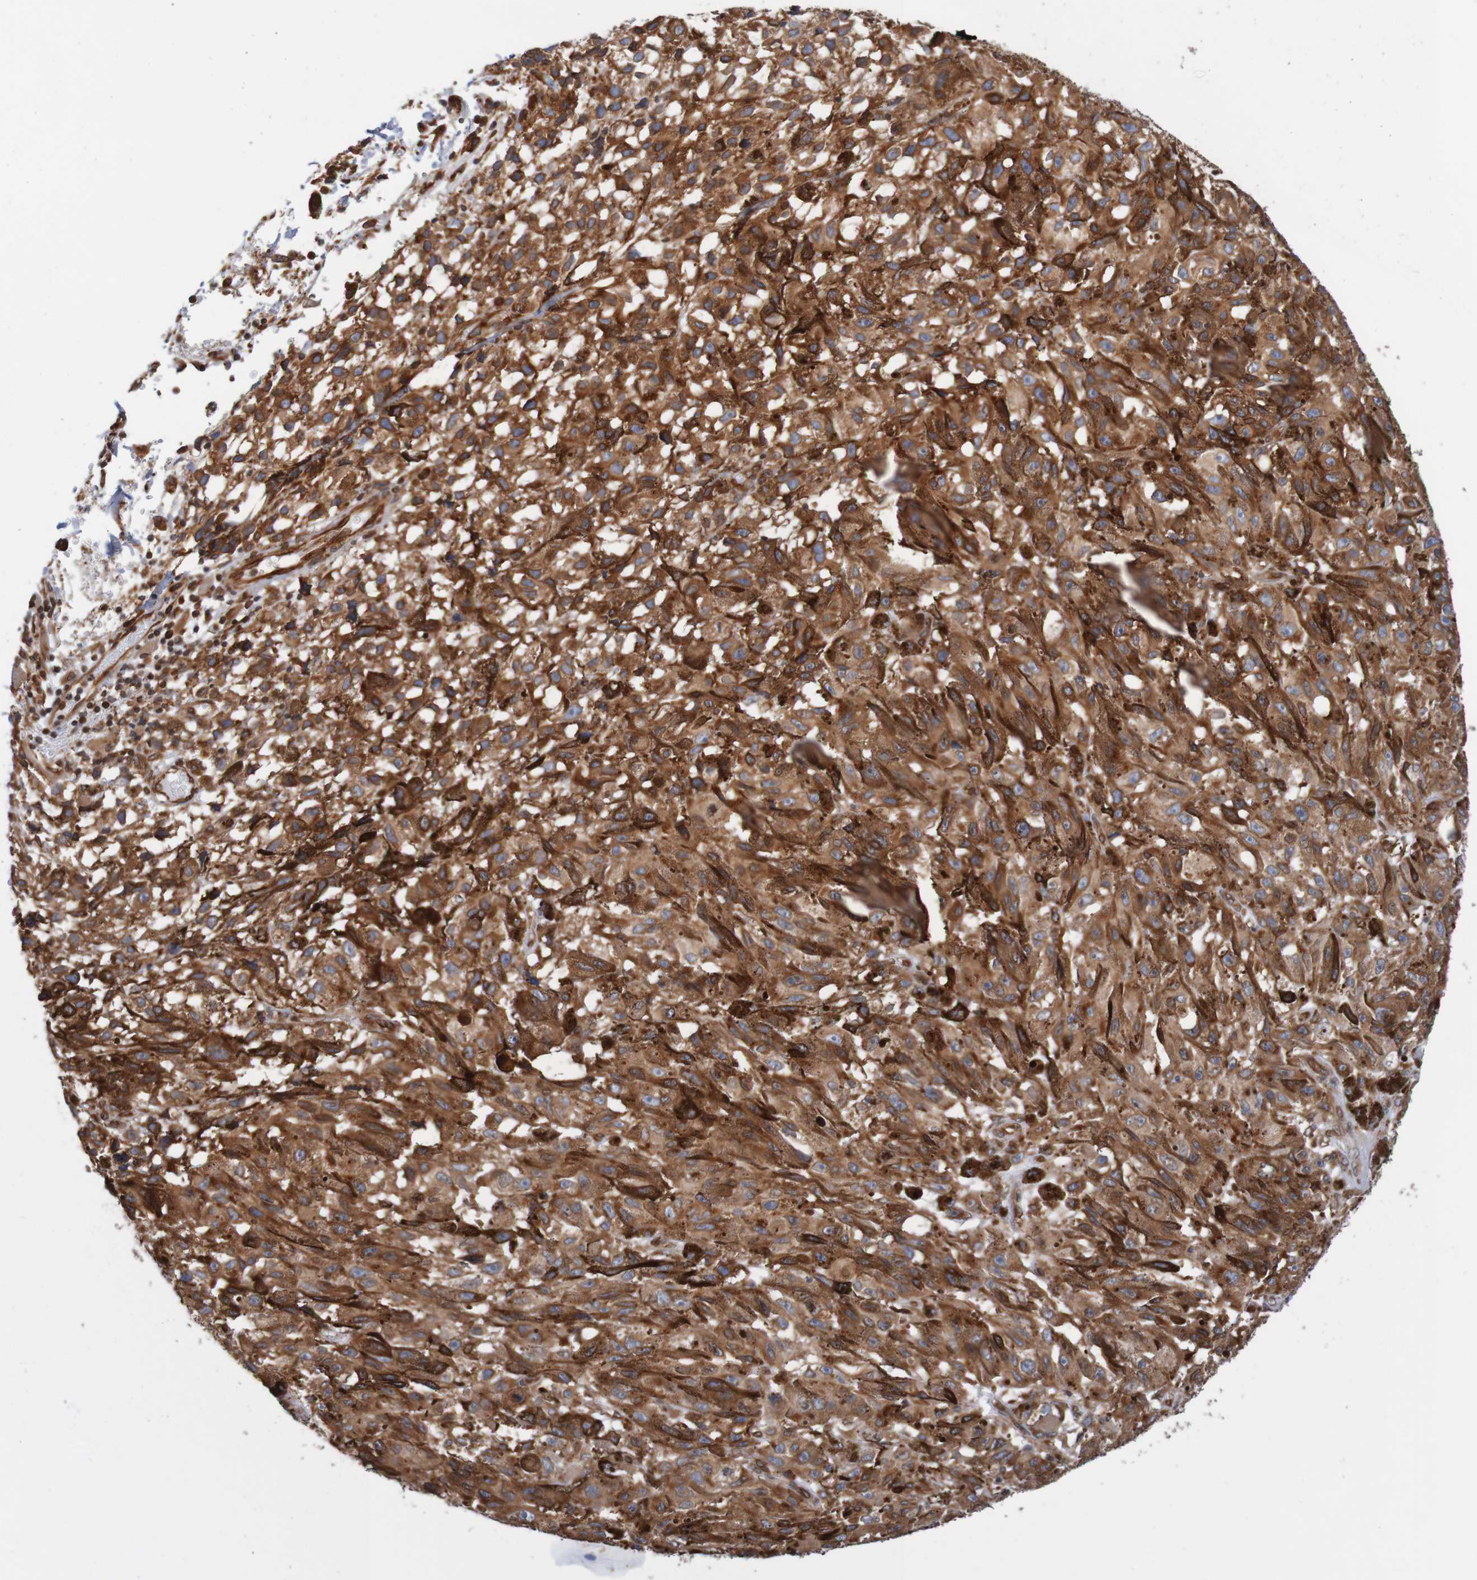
{"staining": {"intensity": "strong", "quantity": ">75%", "location": "cytoplasmic/membranous,nuclear"}, "tissue": "melanoma", "cell_type": "Tumor cells", "image_type": "cancer", "snomed": [{"axis": "morphology", "description": "Malignant melanoma, NOS"}, {"axis": "topography", "description": "Skin"}], "caption": "A photomicrograph showing strong cytoplasmic/membranous and nuclear staining in approximately >75% of tumor cells in malignant melanoma, as visualized by brown immunohistochemical staining.", "gene": "TMEM109", "patient": {"sex": "female", "age": 104}}